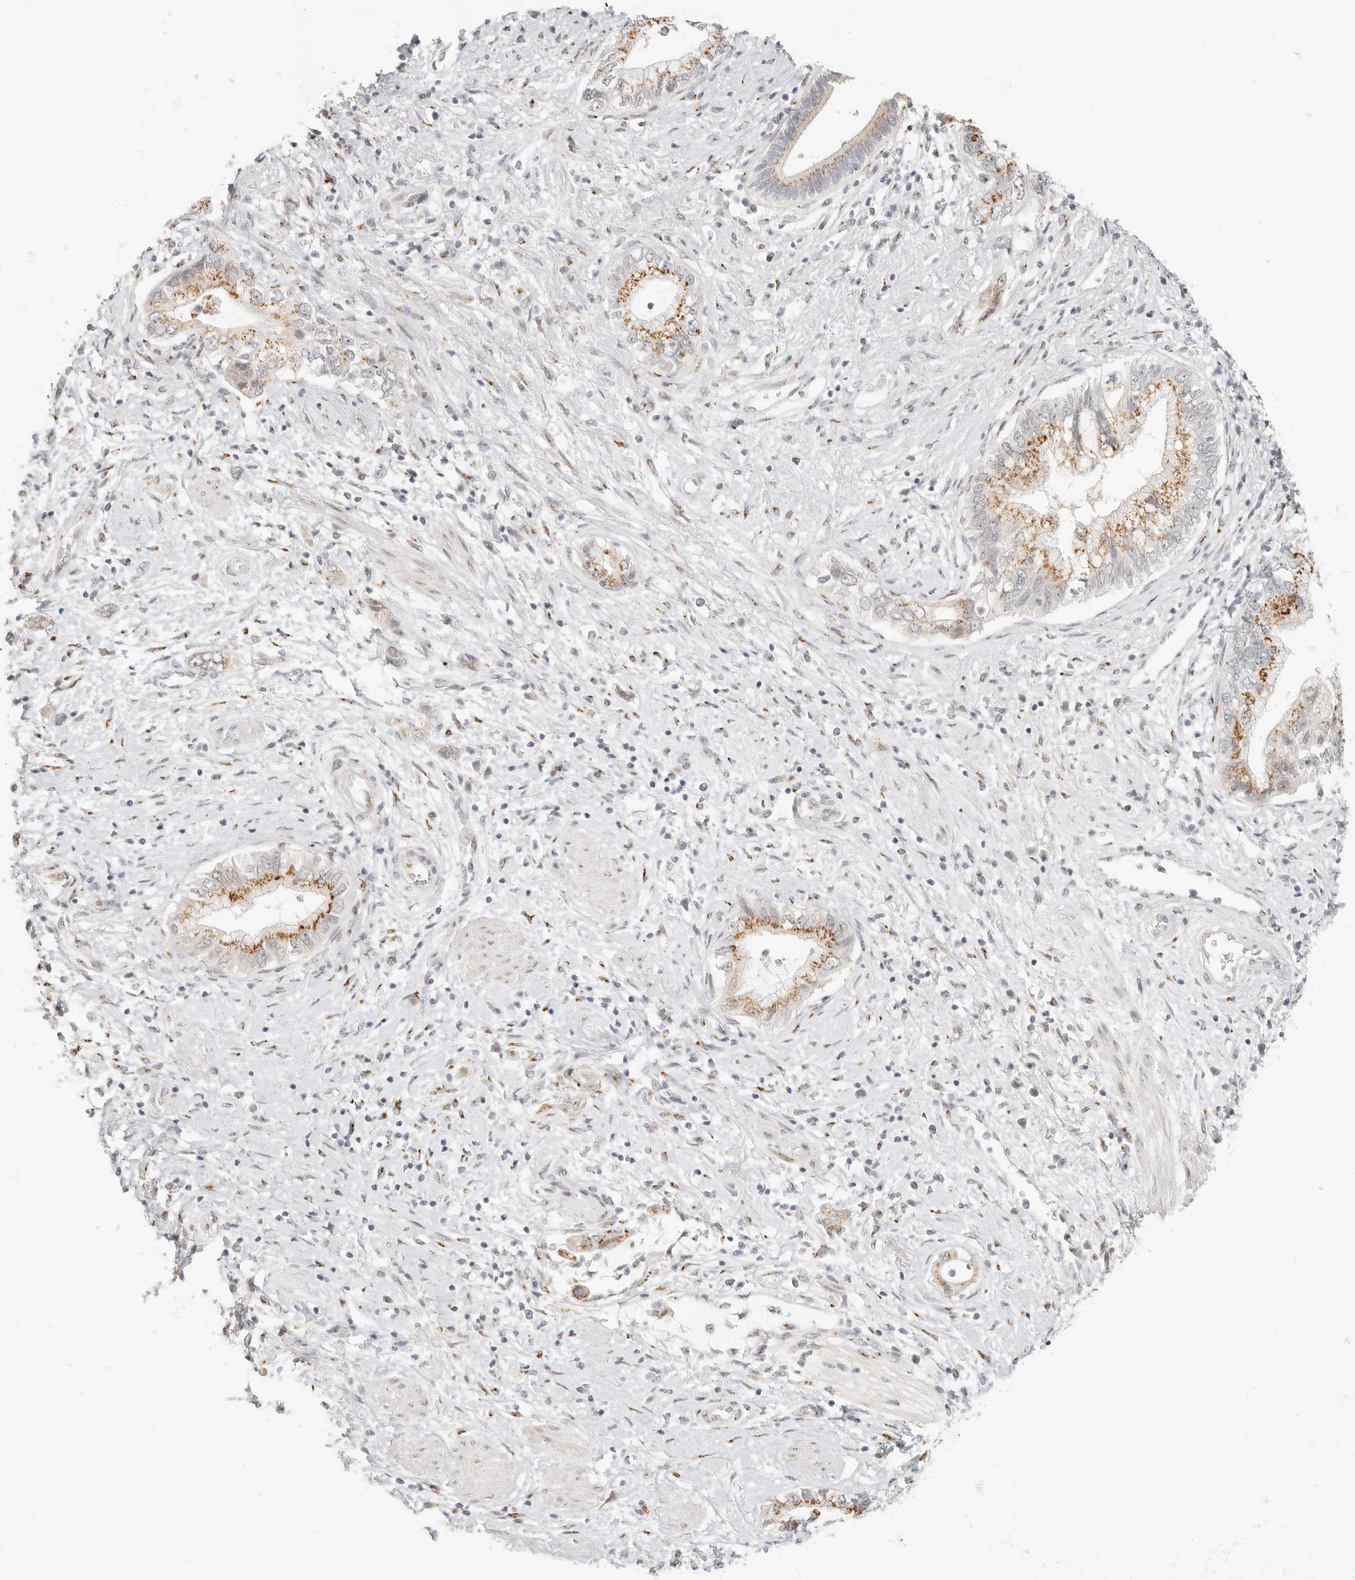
{"staining": {"intensity": "moderate", "quantity": ">75%", "location": "cytoplasmic/membranous"}, "tissue": "pancreatic cancer", "cell_type": "Tumor cells", "image_type": "cancer", "snomed": [{"axis": "morphology", "description": "Adenocarcinoma, NOS"}, {"axis": "topography", "description": "Pancreas"}], "caption": "High-magnification brightfield microscopy of pancreatic adenocarcinoma stained with DAB (brown) and counterstained with hematoxylin (blue). tumor cells exhibit moderate cytoplasmic/membranous positivity is identified in about>75% of cells.", "gene": "FAM20B", "patient": {"sex": "female", "age": 73}}